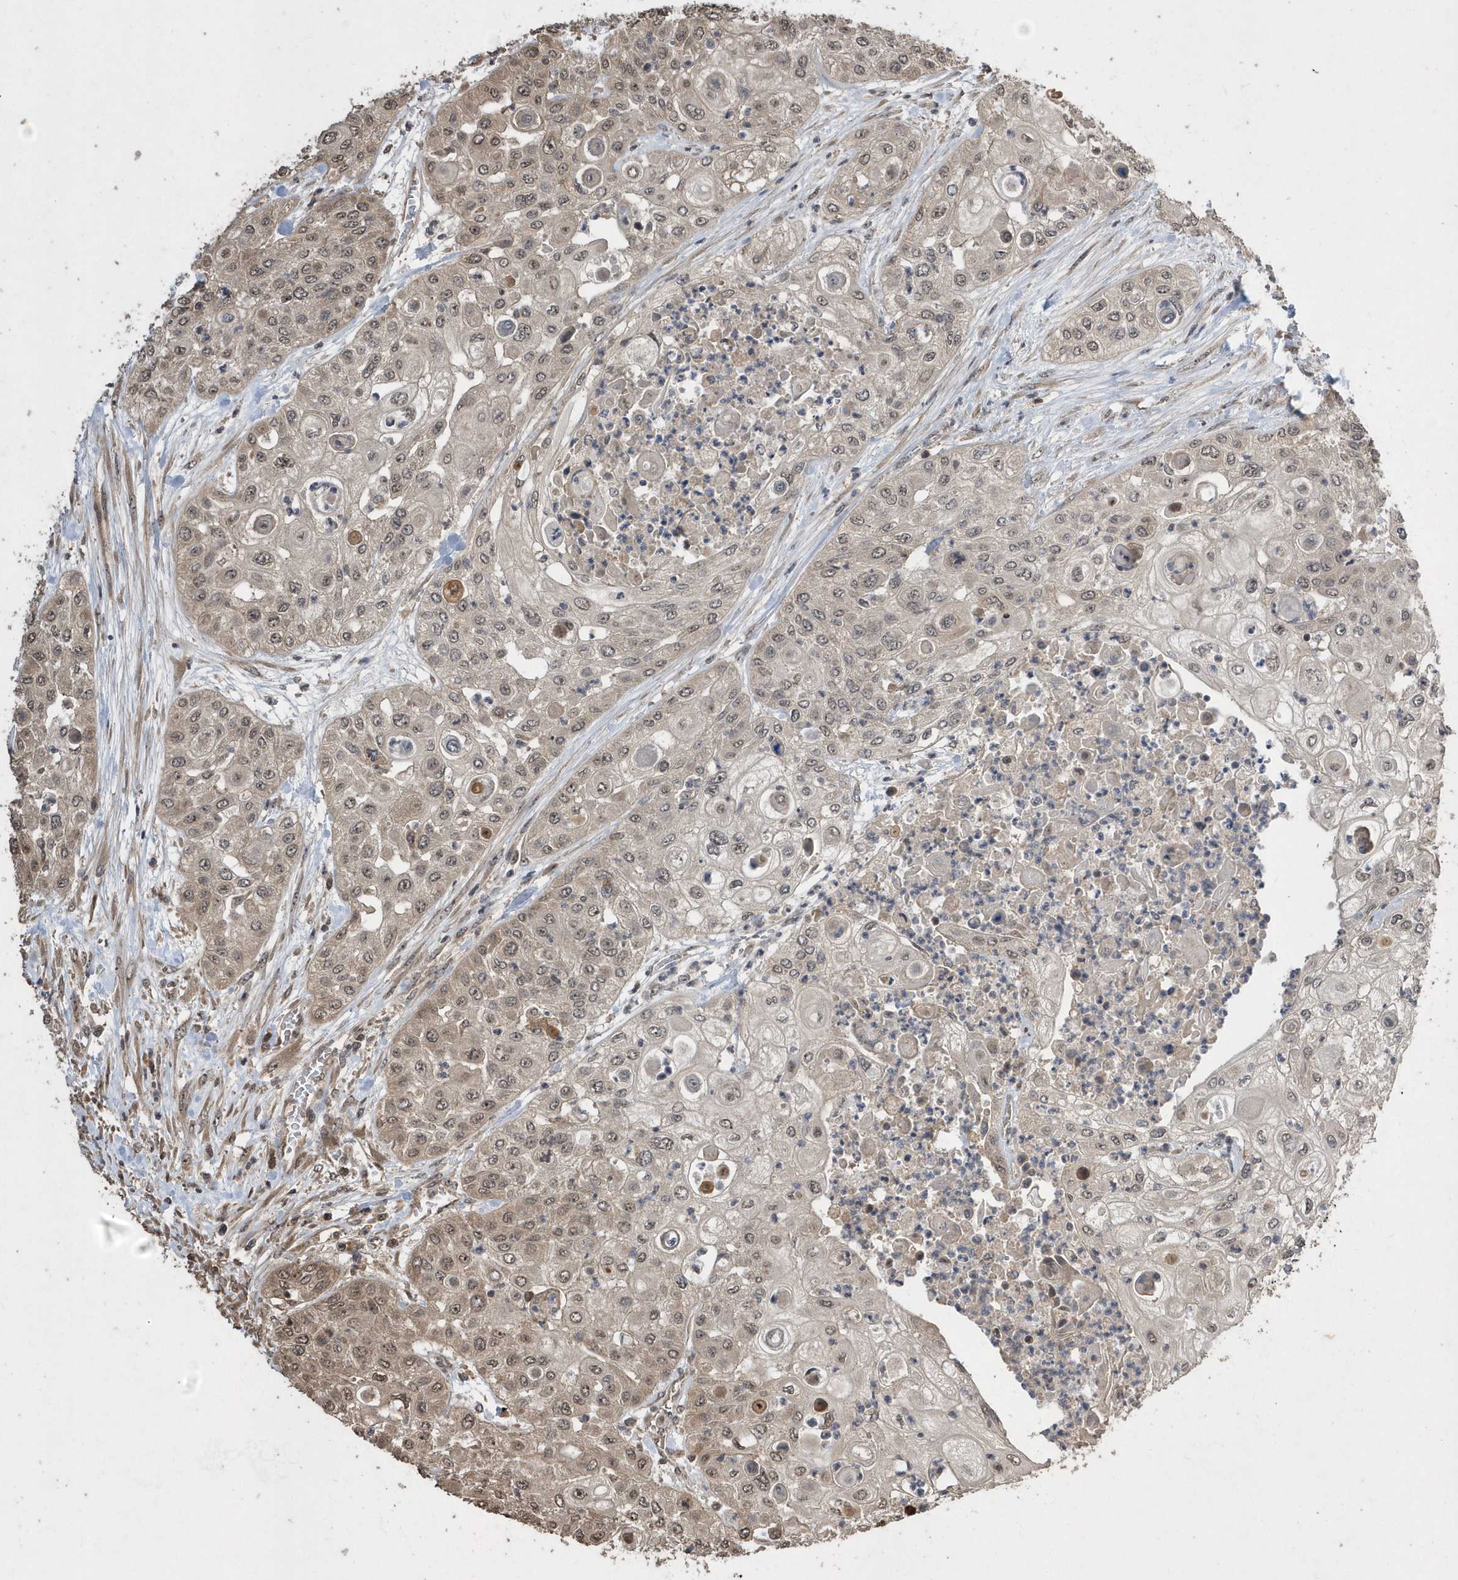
{"staining": {"intensity": "weak", "quantity": "25%-75%", "location": "nuclear"}, "tissue": "urothelial cancer", "cell_type": "Tumor cells", "image_type": "cancer", "snomed": [{"axis": "morphology", "description": "Urothelial carcinoma, High grade"}, {"axis": "topography", "description": "Urinary bladder"}], "caption": "High-power microscopy captured an IHC photomicrograph of urothelial cancer, revealing weak nuclear positivity in about 25%-75% of tumor cells.", "gene": "WASHC5", "patient": {"sex": "female", "age": 79}}